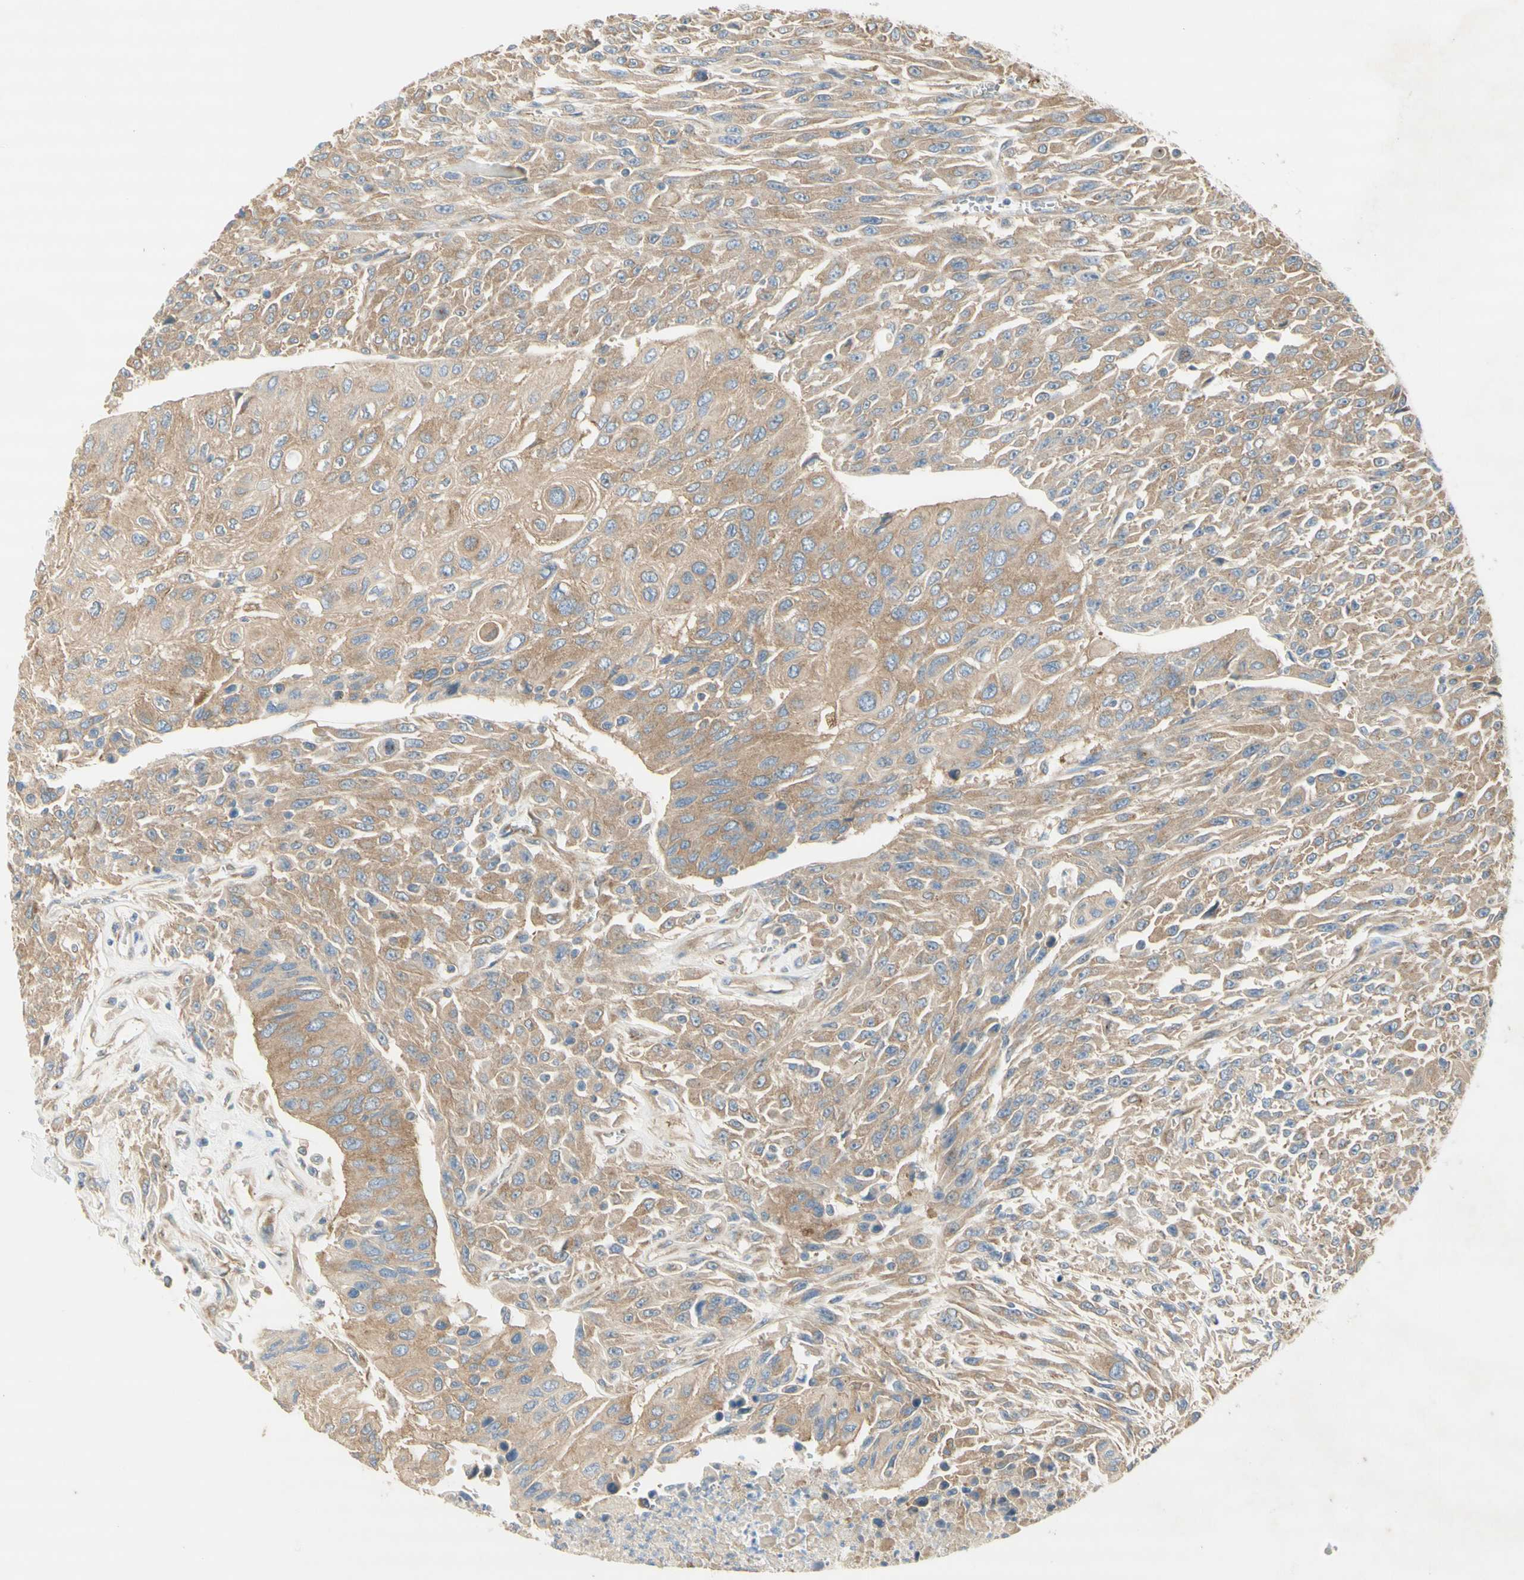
{"staining": {"intensity": "weak", "quantity": ">75%", "location": "cytoplasmic/membranous"}, "tissue": "urothelial cancer", "cell_type": "Tumor cells", "image_type": "cancer", "snomed": [{"axis": "morphology", "description": "Urothelial carcinoma, High grade"}, {"axis": "topography", "description": "Urinary bladder"}], "caption": "Immunohistochemical staining of urothelial carcinoma (high-grade) exhibits low levels of weak cytoplasmic/membranous staining in about >75% of tumor cells.", "gene": "DYNC1H1", "patient": {"sex": "male", "age": 66}}